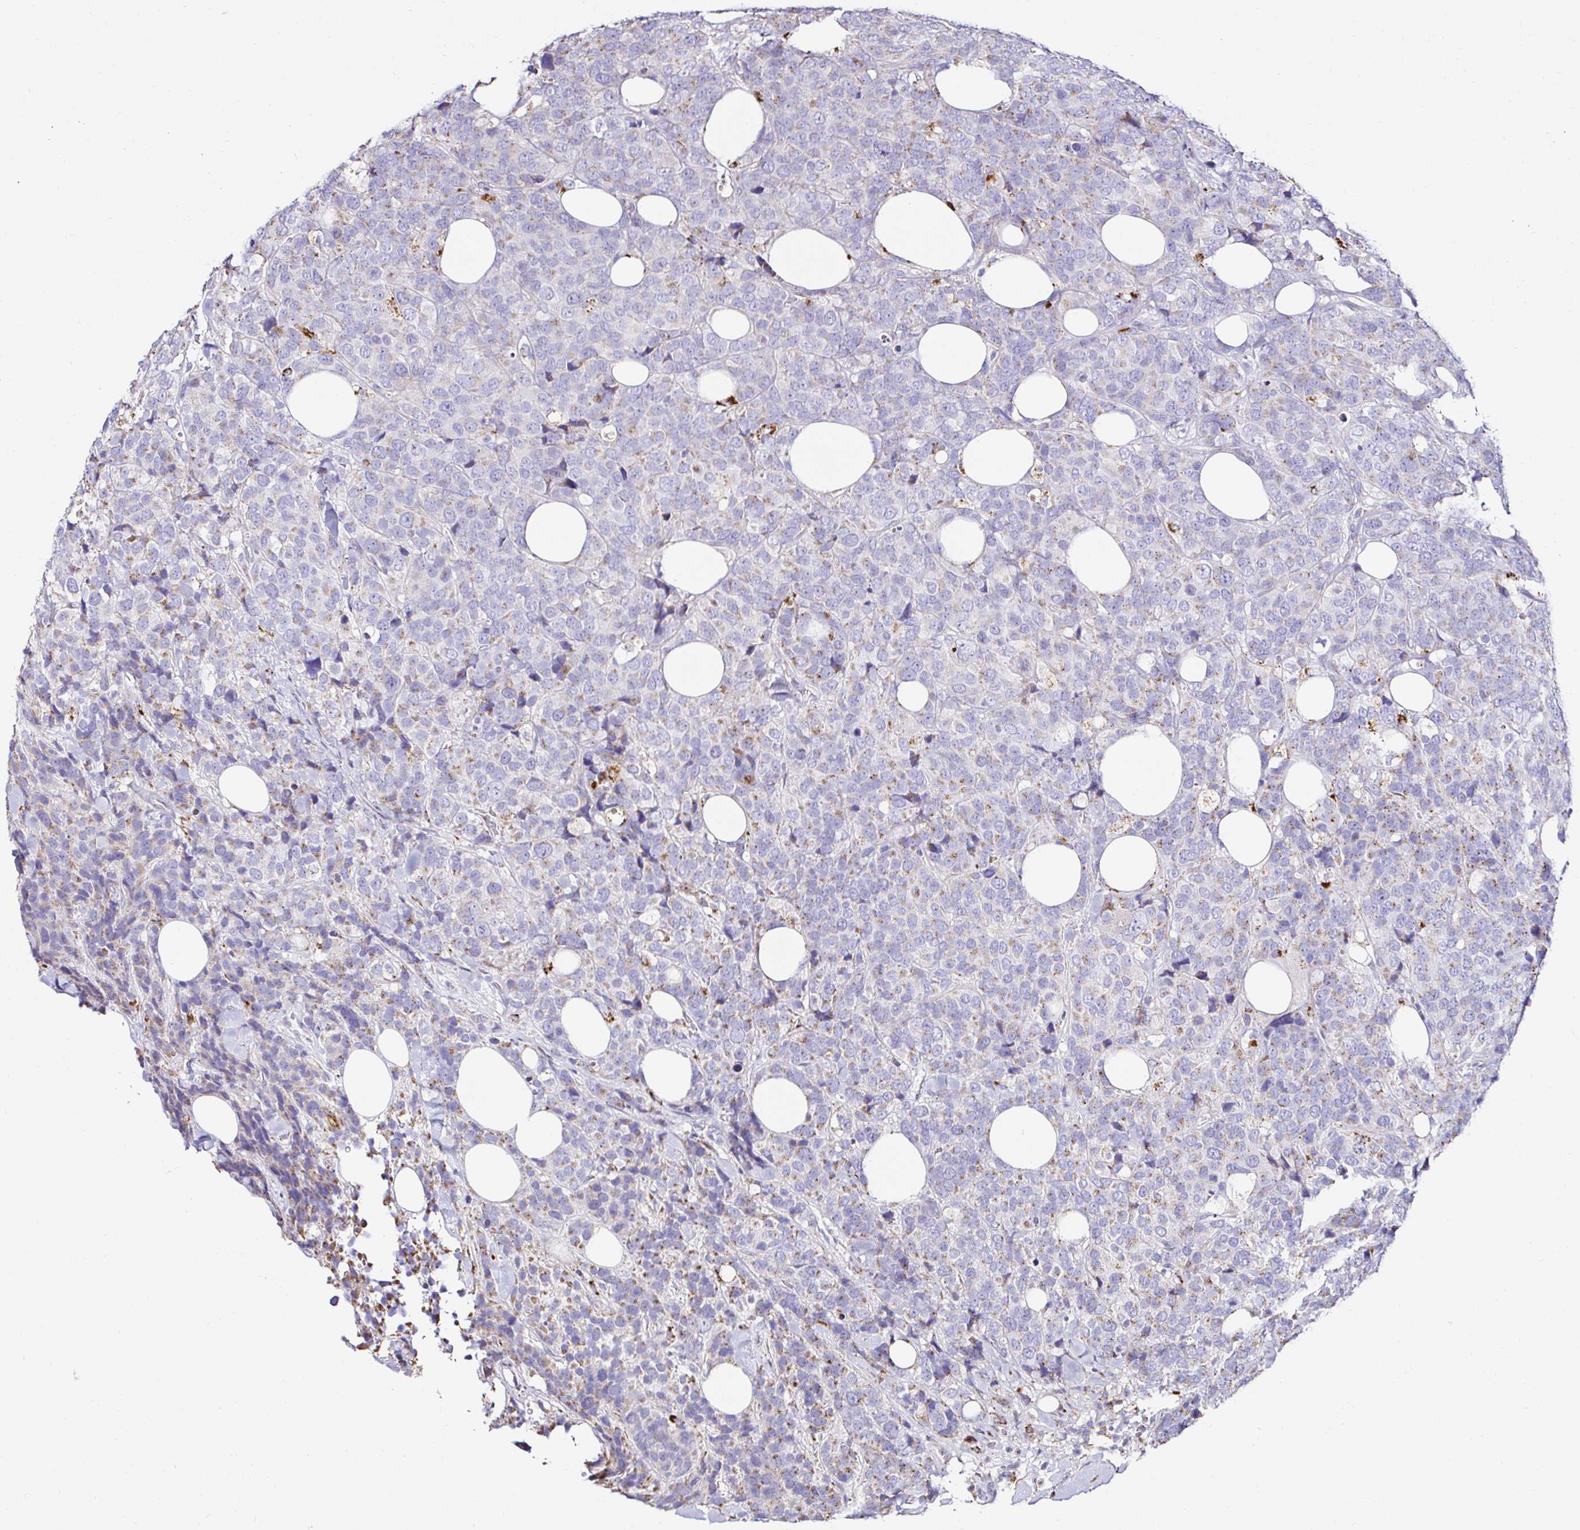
{"staining": {"intensity": "negative", "quantity": "none", "location": "none"}, "tissue": "breast cancer", "cell_type": "Tumor cells", "image_type": "cancer", "snomed": [{"axis": "morphology", "description": "Lobular carcinoma"}, {"axis": "topography", "description": "Breast"}], "caption": "Tumor cells show no significant protein positivity in breast cancer (lobular carcinoma).", "gene": "GALNS", "patient": {"sex": "female", "age": 59}}